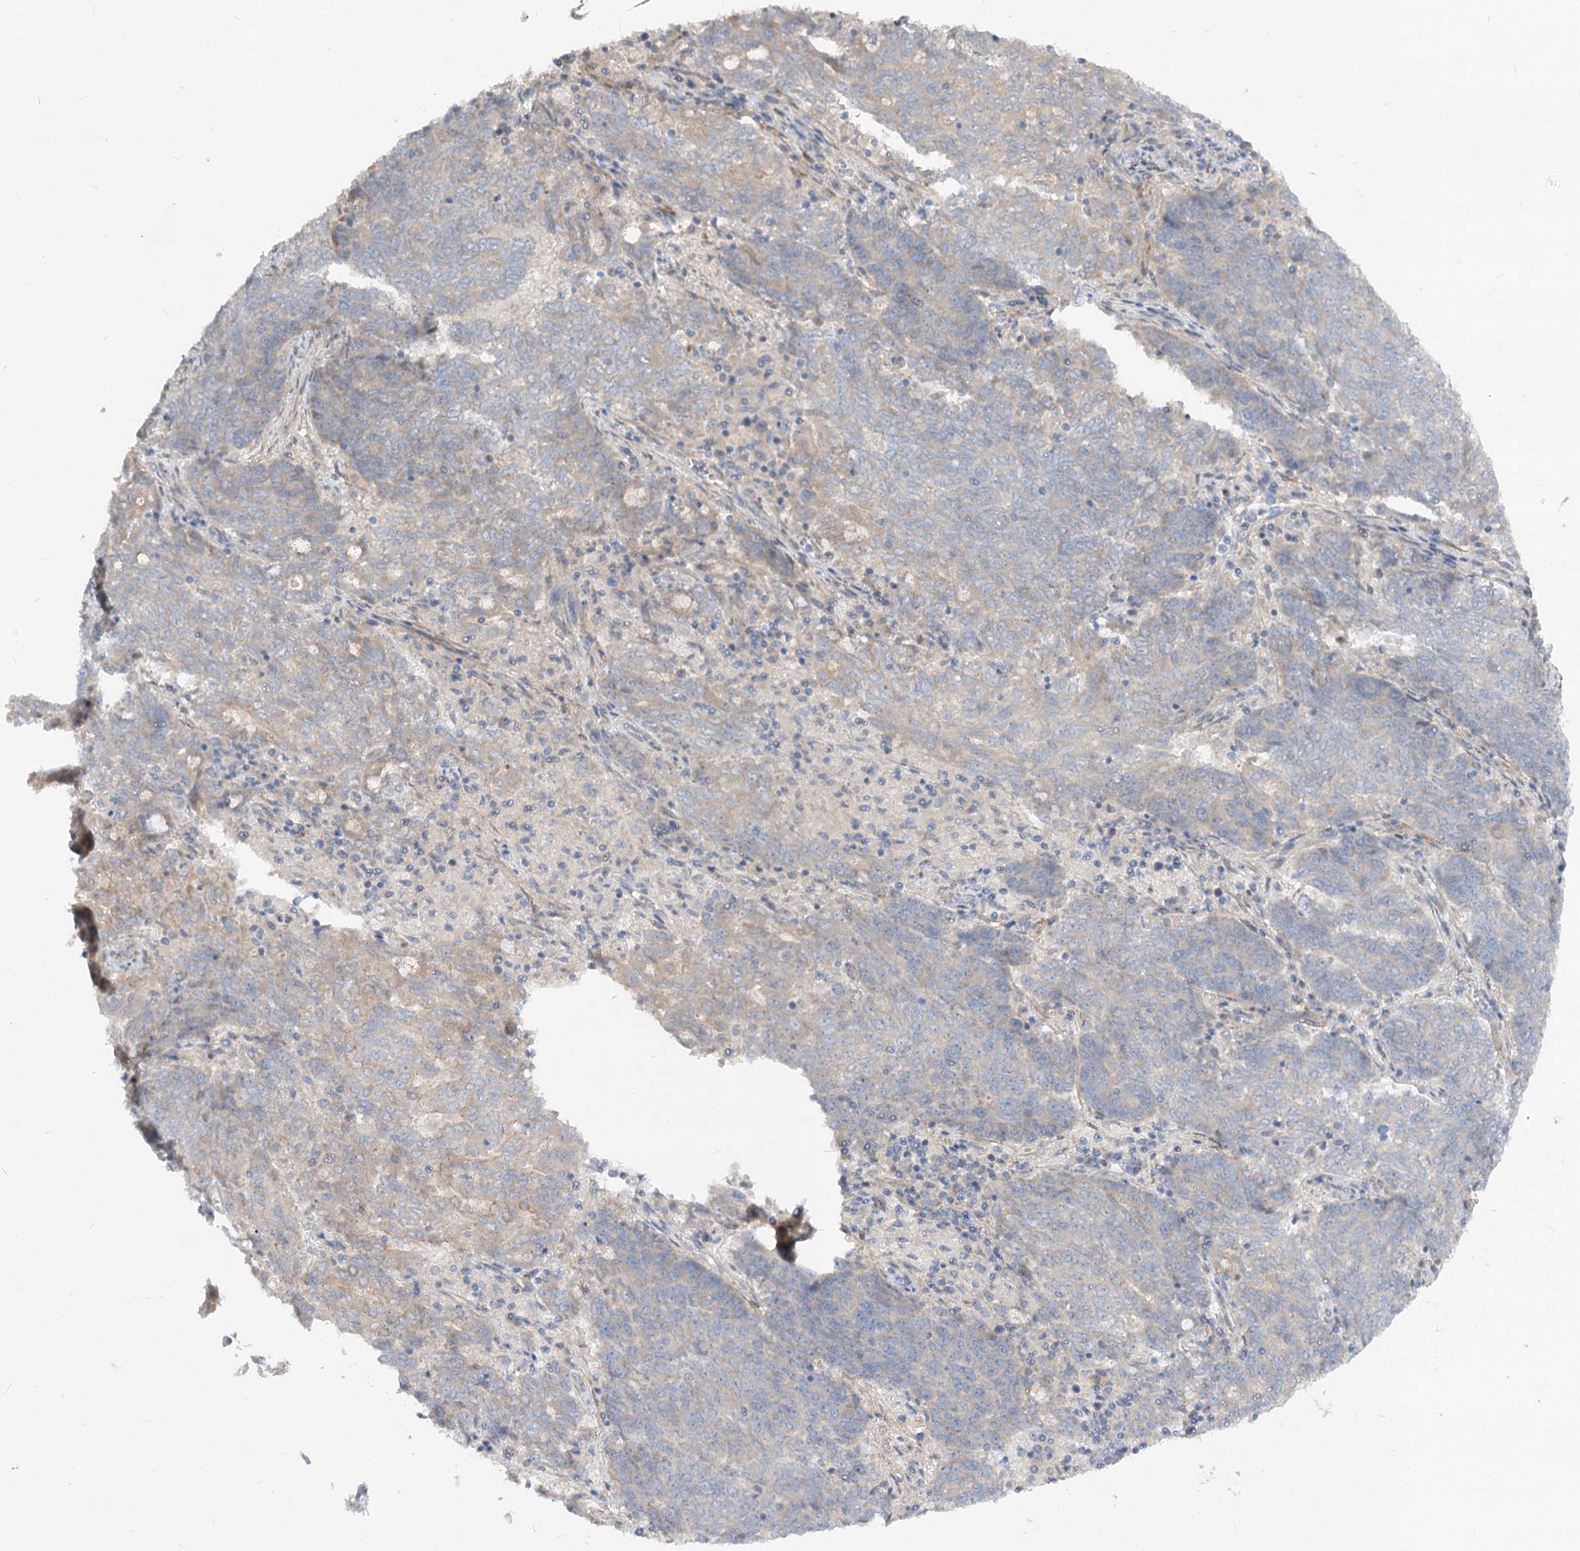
{"staining": {"intensity": "moderate", "quantity": "<25%", "location": "cytoplasmic/membranous"}, "tissue": "endometrial cancer", "cell_type": "Tumor cells", "image_type": "cancer", "snomed": [{"axis": "morphology", "description": "Adenocarcinoma, NOS"}, {"axis": "topography", "description": "Endometrium"}], "caption": "High-power microscopy captured an immunohistochemistry histopathology image of endometrial cancer (adenocarcinoma), revealing moderate cytoplasmic/membranous expression in about <25% of tumor cells. The staining was performed using DAB, with brown indicating positive protein expression. Nuclei are stained blue with hematoxylin.", "gene": "FGF19", "patient": {"sex": "female", "age": 80}}